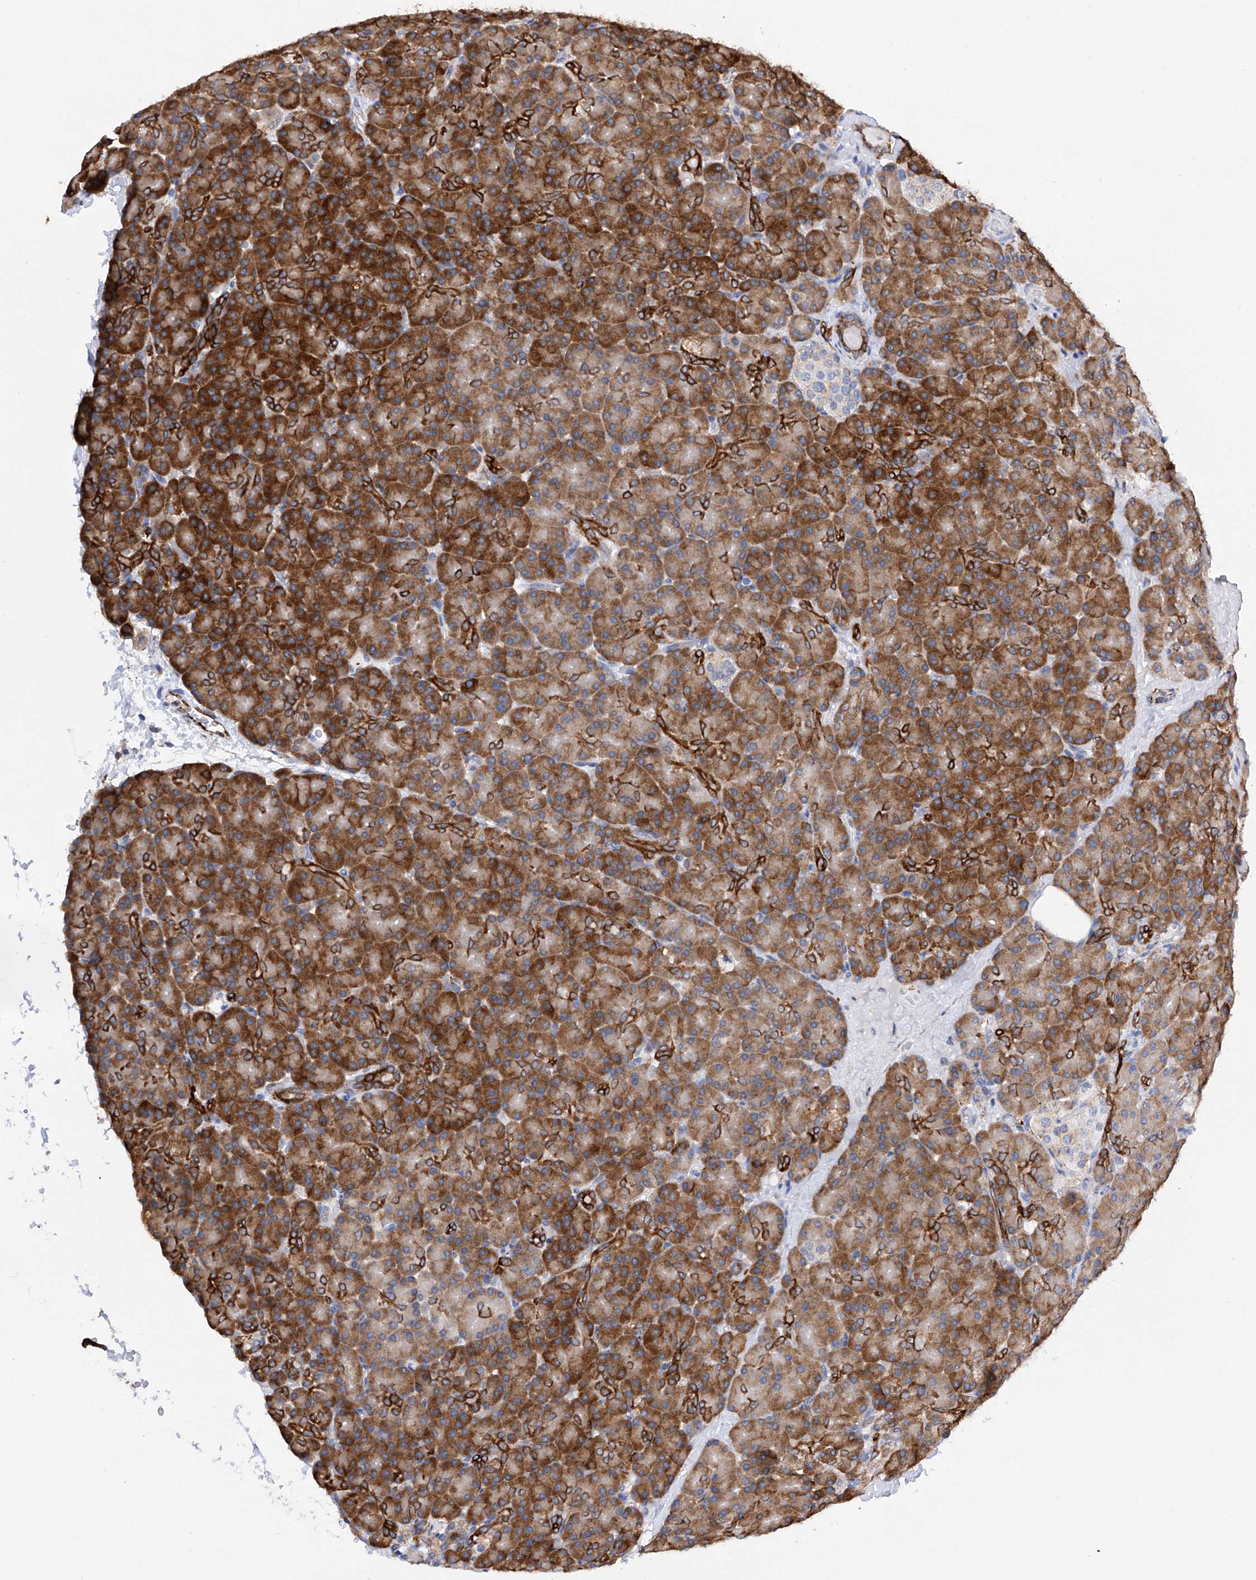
{"staining": {"intensity": "strong", "quantity": ">75%", "location": "cytoplasmic/membranous"}, "tissue": "pancreas", "cell_type": "Exocrine glandular cells", "image_type": "normal", "snomed": [{"axis": "morphology", "description": "Normal tissue, NOS"}, {"axis": "topography", "description": "Pancreas"}], "caption": "Protein expression by immunohistochemistry demonstrates strong cytoplasmic/membranous staining in about >75% of exocrine glandular cells in benign pancreas.", "gene": "PDIA5", "patient": {"sex": "female", "age": 43}}